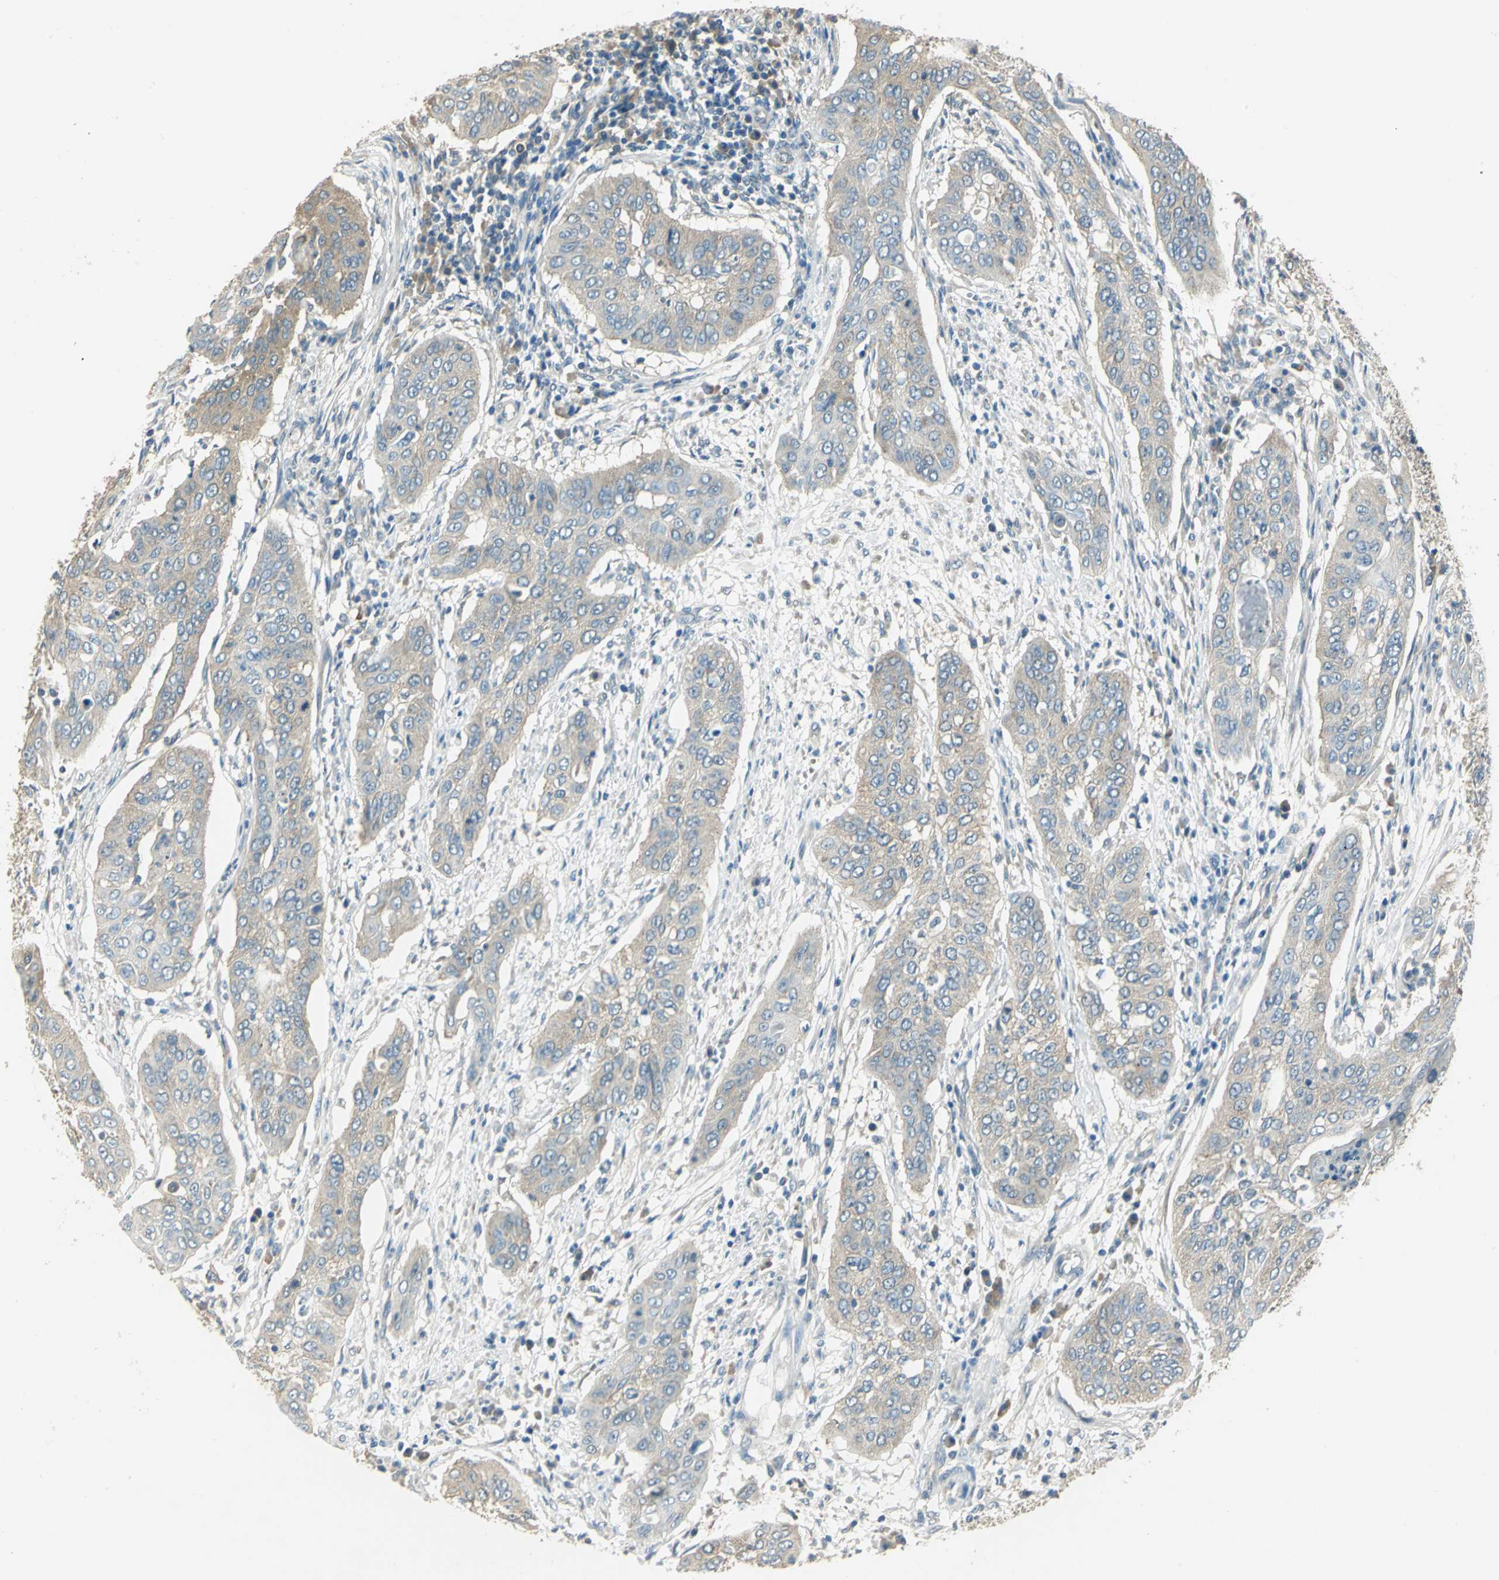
{"staining": {"intensity": "weak", "quantity": ">75%", "location": "cytoplasmic/membranous"}, "tissue": "cervical cancer", "cell_type": "Tumor cells", "image_type": "cancer", "snomed": [{"axis": "morphology", "description": "Squamous cell carcinoma, NOS"}, {"axis": "topography", "description": "Cervix"}], "caption": "Immunohistochemistry (IHC) micrograph of cervical cancer (squamous cell carcinoma) stained for a protein (brown), which displays low levels of weak cytoplasmic/membranous staining in about >75% of tumor cells.", "gene": "SHC2", "patient": {"sex": "female", "age": 39}}